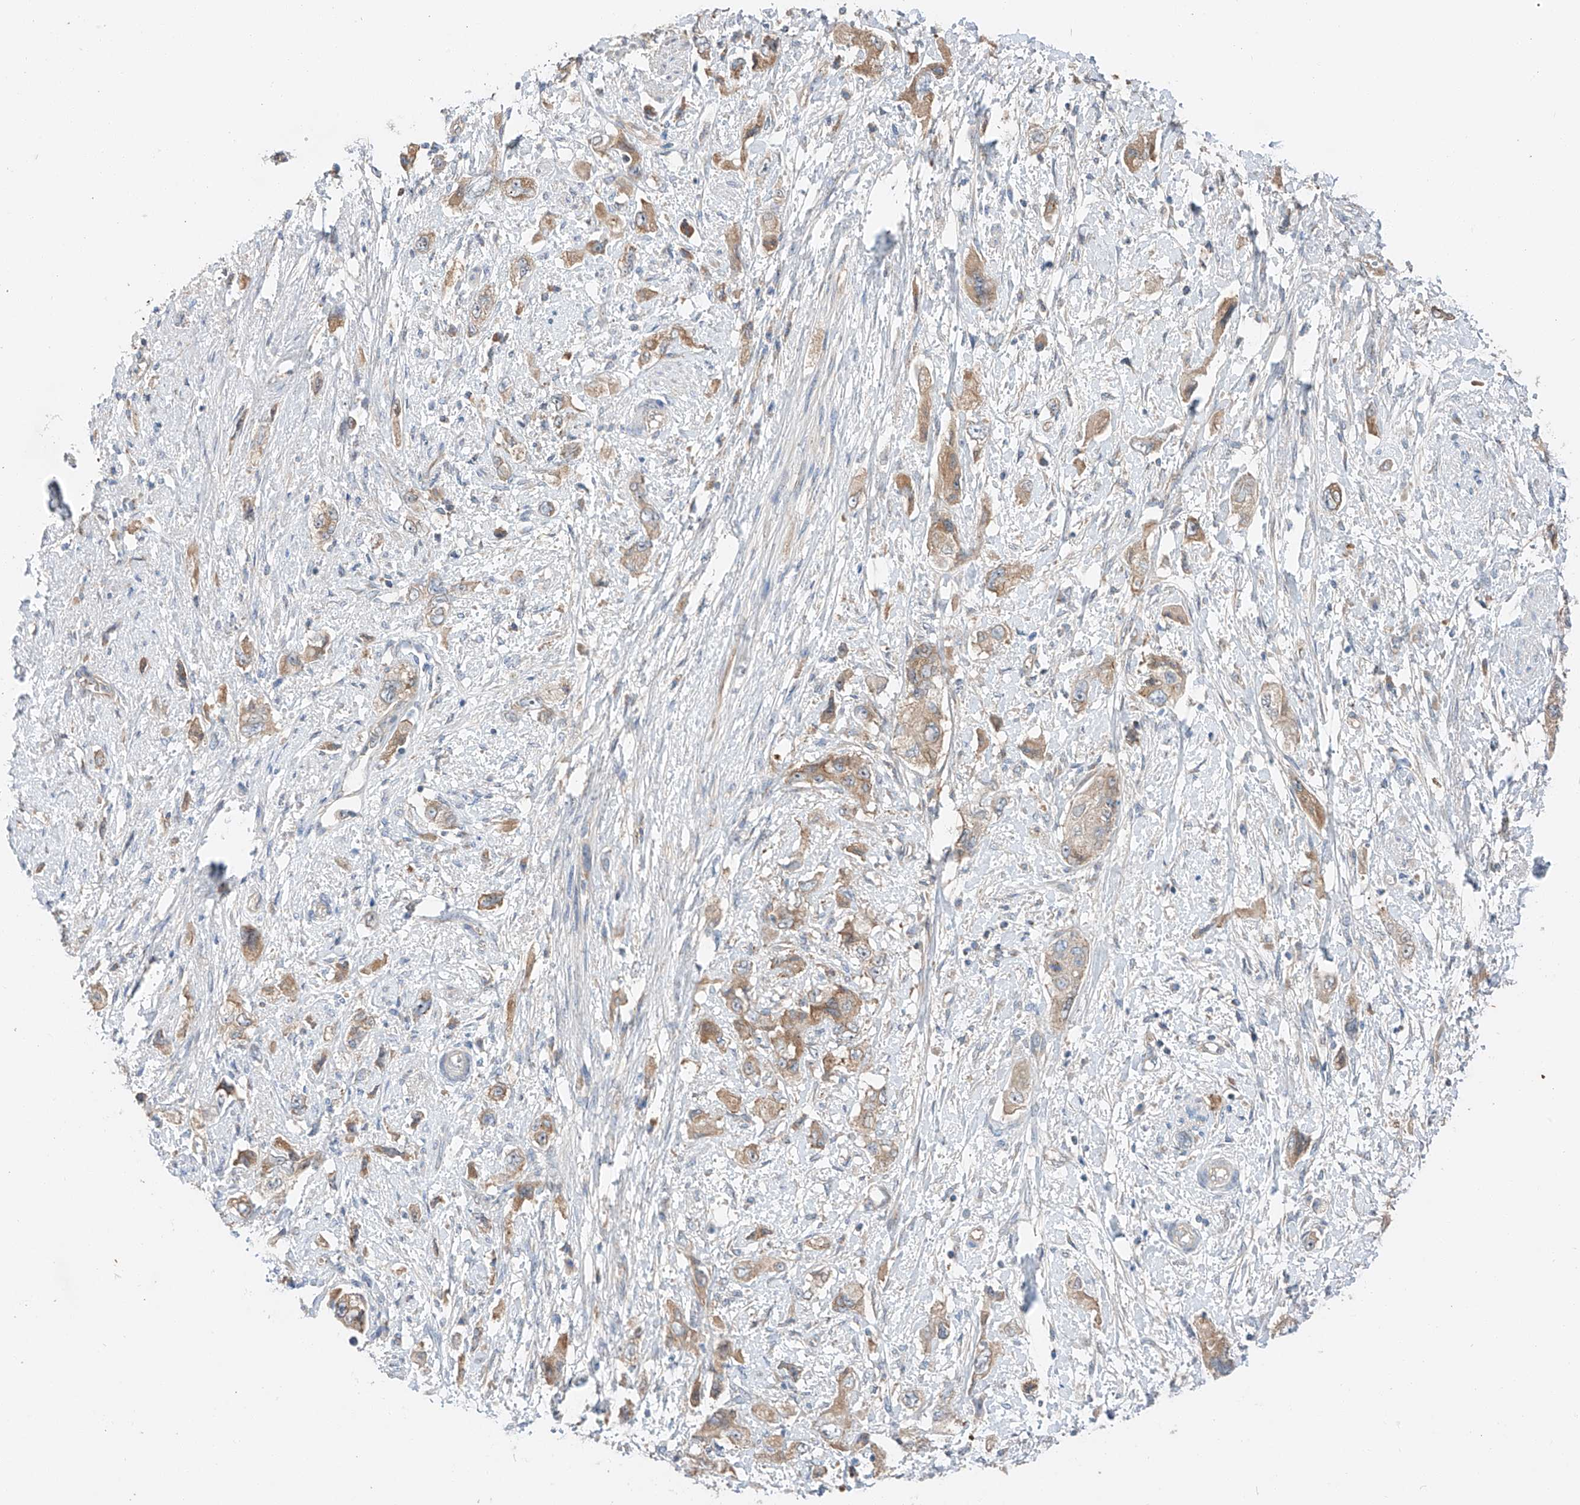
{"staining": {"intensity": "moderate", "quantity": ">75%", "location": "cytoplasmic/membranous"}, "tissue": "pancreatic cancer", "cell_type": "Tumor cells", "image_type": "cancer", "snomed": [{"axis": "morphology", "description": "Adenocarcinoma, NOS"}, {"axis": "topography", "description": "Pancreas"}], "caption": "Tumor cells display medium levels of moderate cytoplasmic/membranous positivity in approximately >75% of cells in adenocarcinoma (pancreatic).", "gene": "RUSC1", "patient": {"sex": "female", "age": 73}}